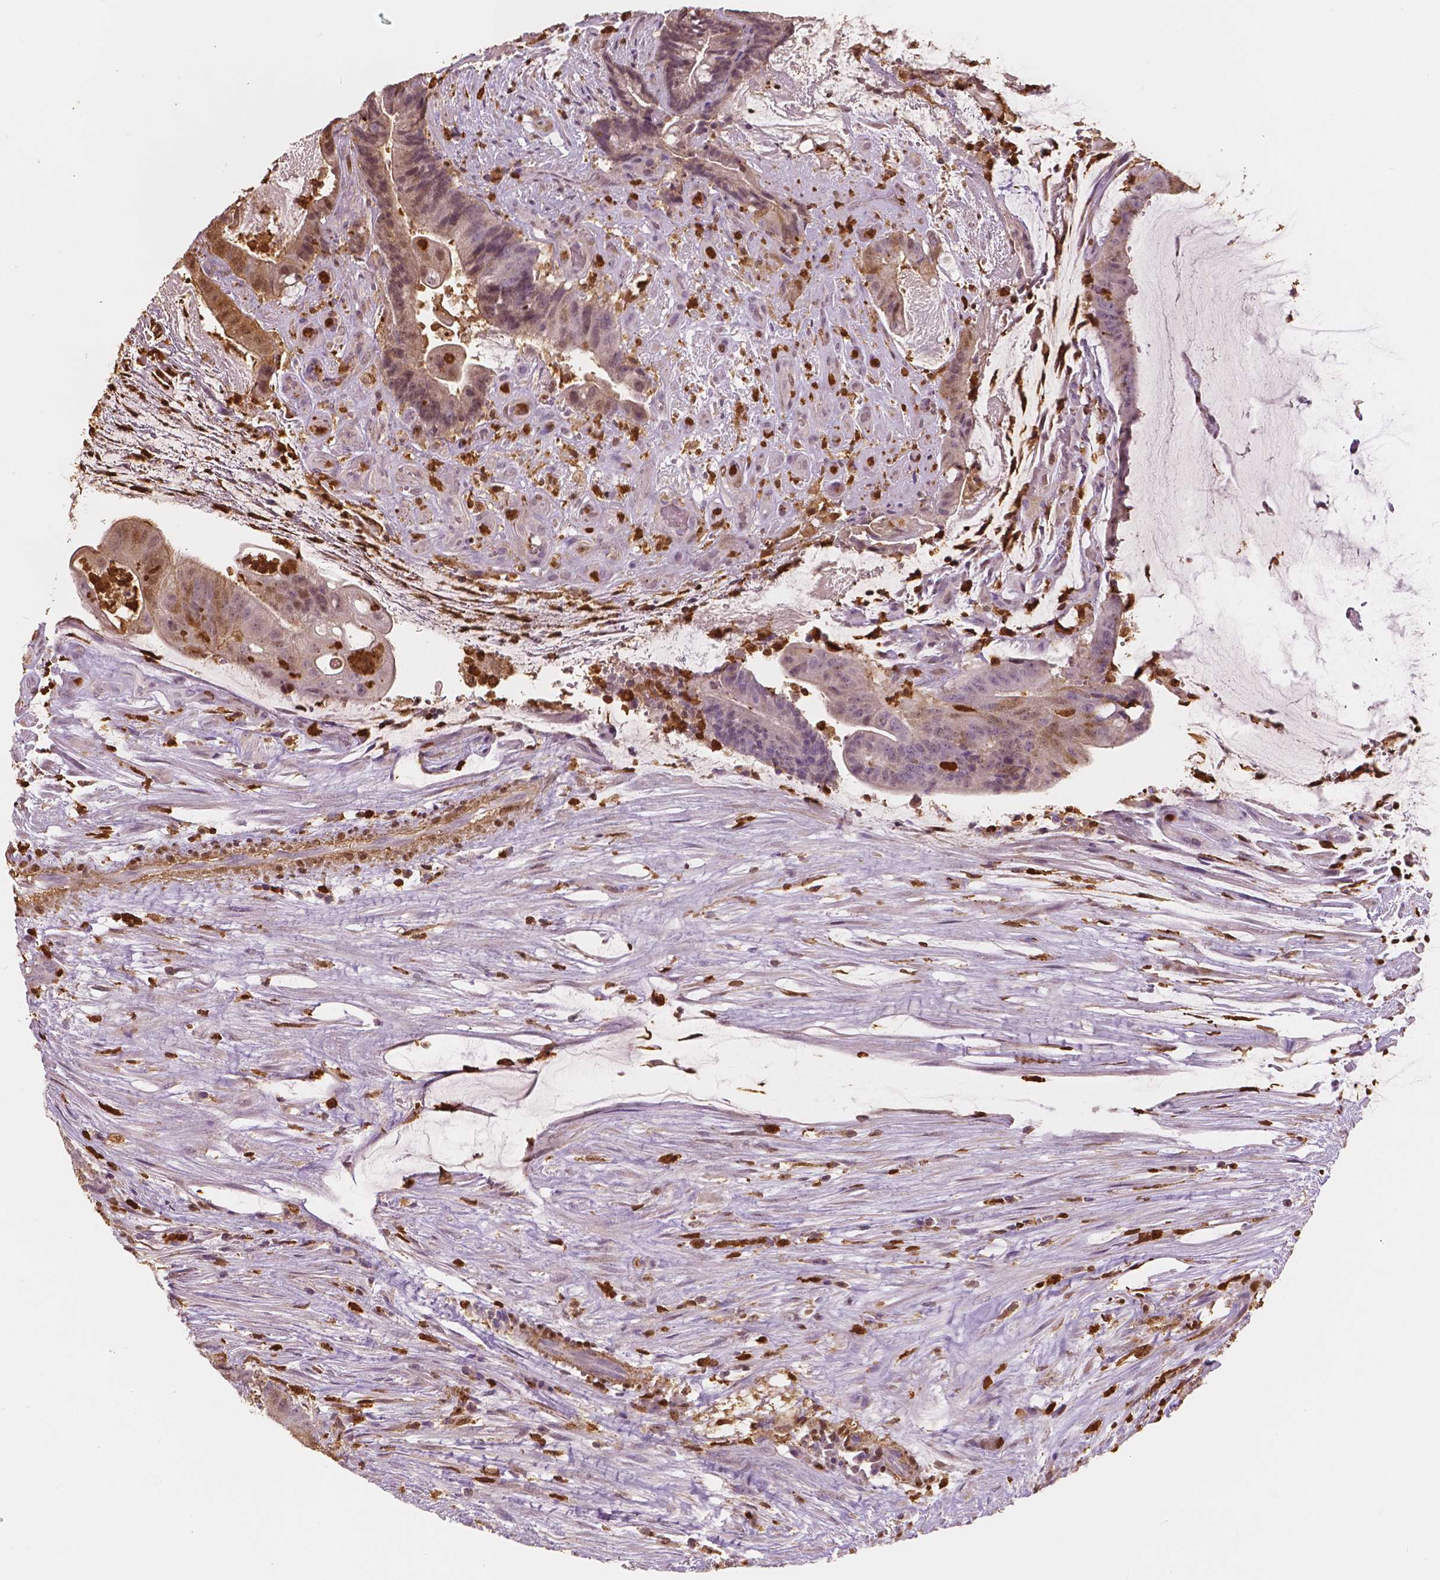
{"staining": {"intensity": "moderate", "quantity": "<25%", "location": "cytoplasmic/membranous,nuclear"}, "tissue": "colorectal cancer", "cell_type": "Tumor cells", "image_type": "cancer", "snomed": [{"axis": "morphology", "description": "Adenocarcinoma, NOS"}, {"axis": "topography", "description": "Colon"}], "caption": "Immunohistochemistry (IHC) (DAB) staining of colorectal adenocarcinoma demonstrates moderate cytoplasmic/membranous and nuclear protein staining in approximately <25% of tumor cells.", "gene": "S100A4", "patient": {"sex": "female", "age": 43}}